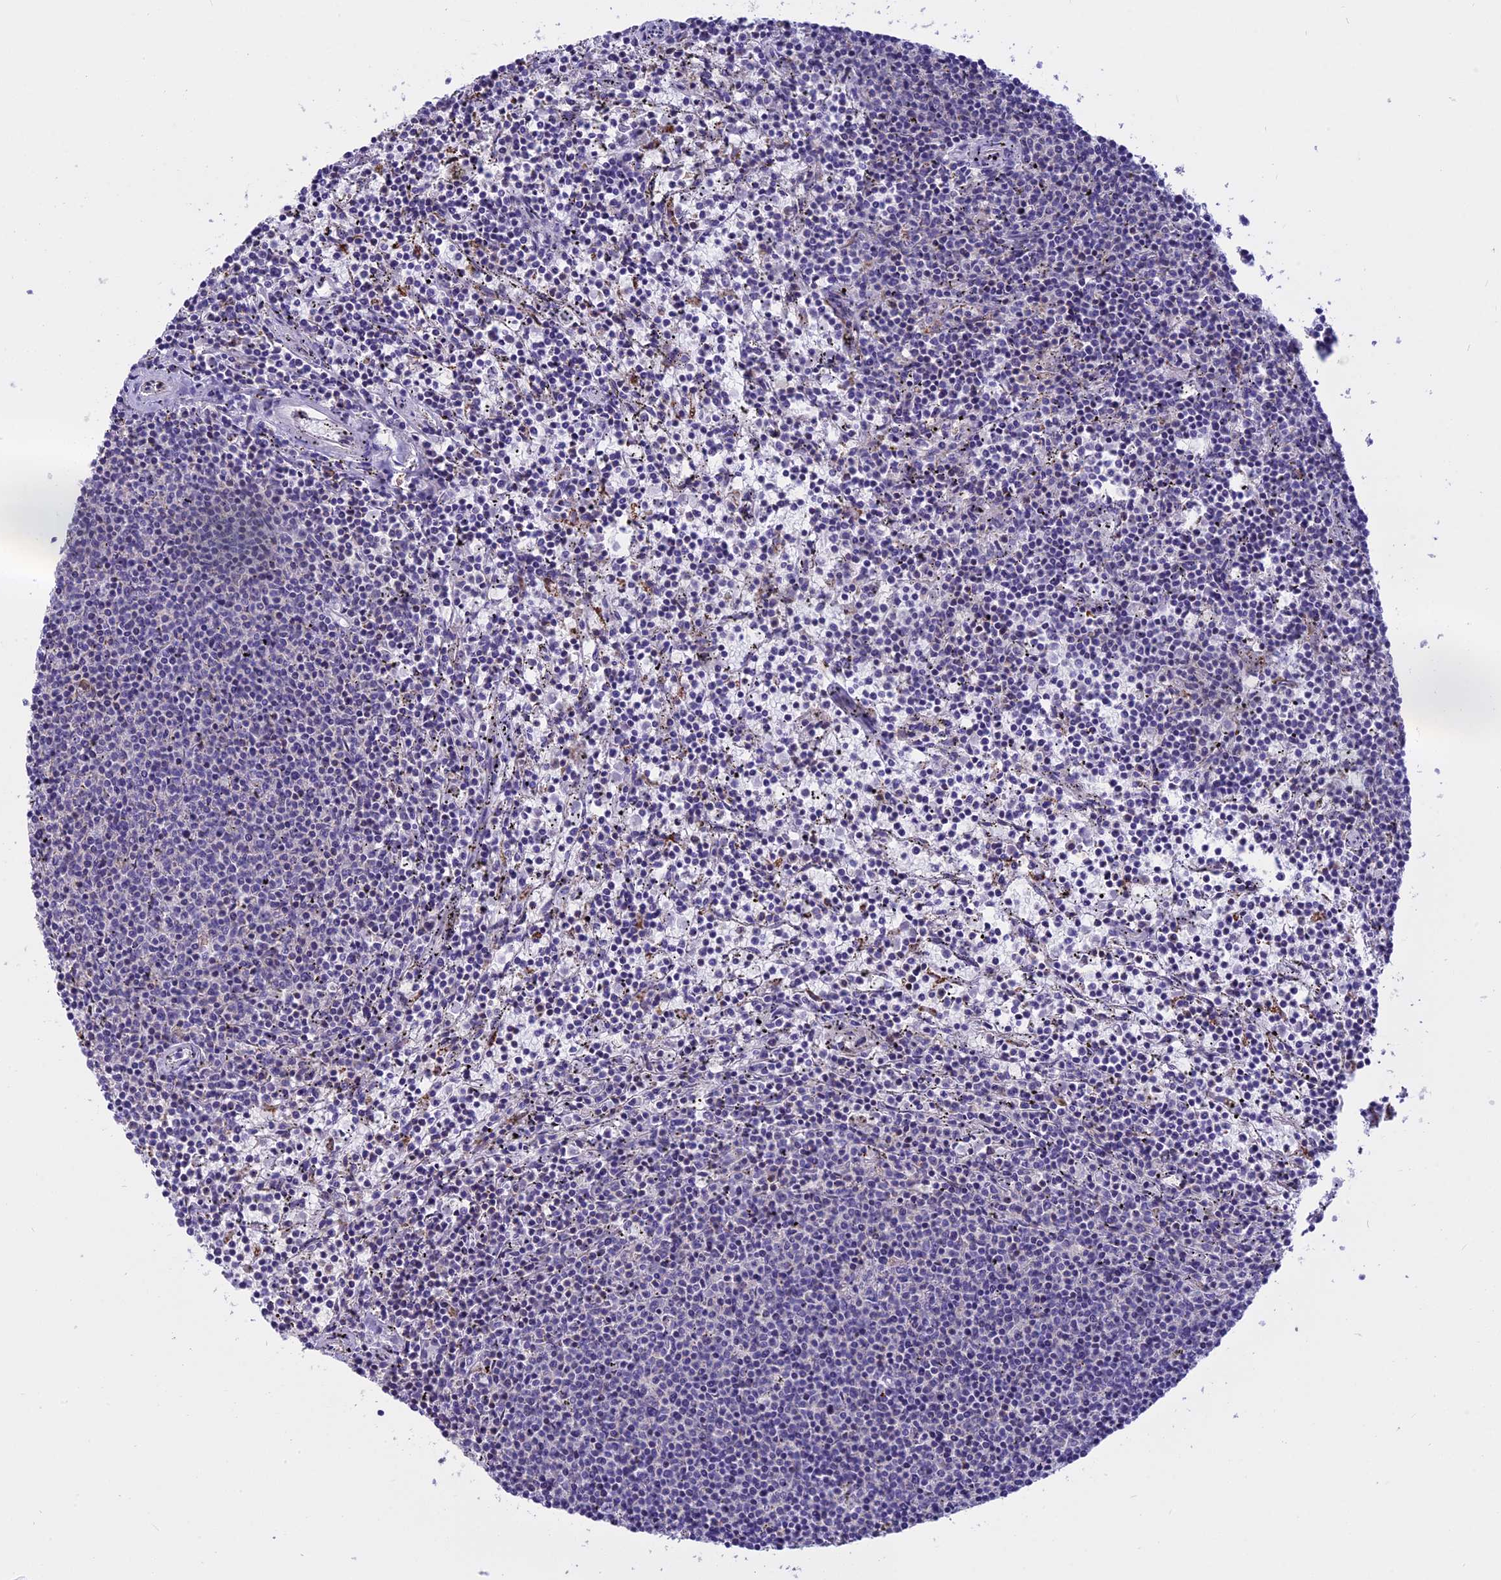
{"staining": {"intensity": "negative", "quantity": "none", "location": "none"}, "tissue": "lymphoma", "cell_type": "Tumor cells", "image_type": "cancer", "snomed": [{"axis": "morphology", "description": "Malignant lymphoma, non-Hodgkin's type, Low grade"}, {"axis": "topography", "description": "Spleen"}], "caption": "Lymphoma was stained to show a protein in brown. There is no significant expression in tumor cells.", "gene": "LYPD6", "patient": {"sex": "female", "age": 50}}